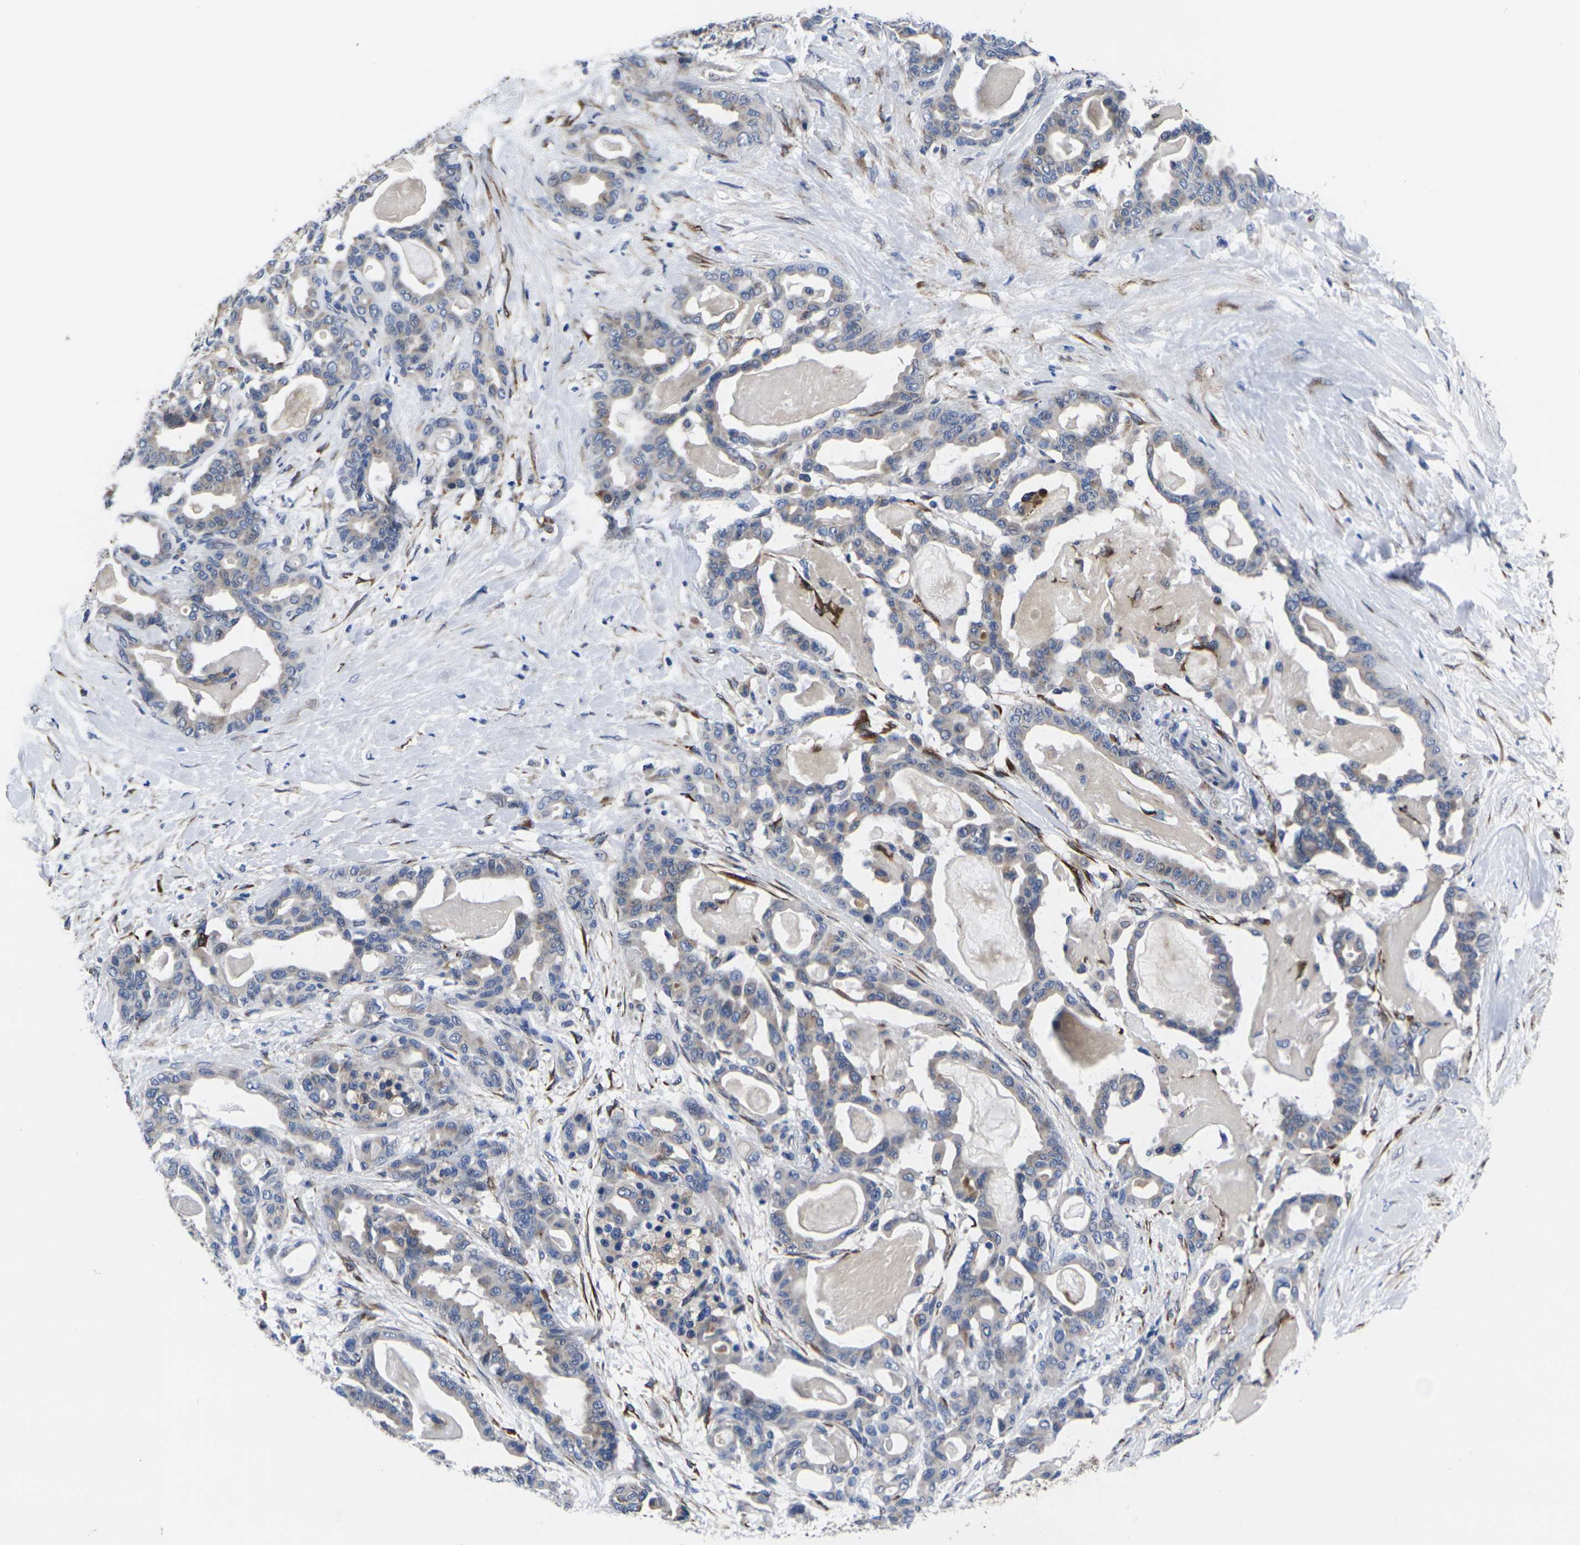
{"staining": {"intensity": "weak", "quantity": "<25%", "location": "cytoplasmic/membranous"}, "tissue": "pancreatic cancer", "cell_type": "Tumor cells", "image_type": "cancer", "snomed": [{"axis": "morphology", "description": "Adenocarcinoma, NOS"}, {"axis": "topography", "description": "Pancreas"}], "caption": "This is an IHC image of human pancreatic adenocarcinoma. There is no positivity in tumor cells.", "gene": "CYP2C8", "patient": {"sex": "male", "age": 63}}